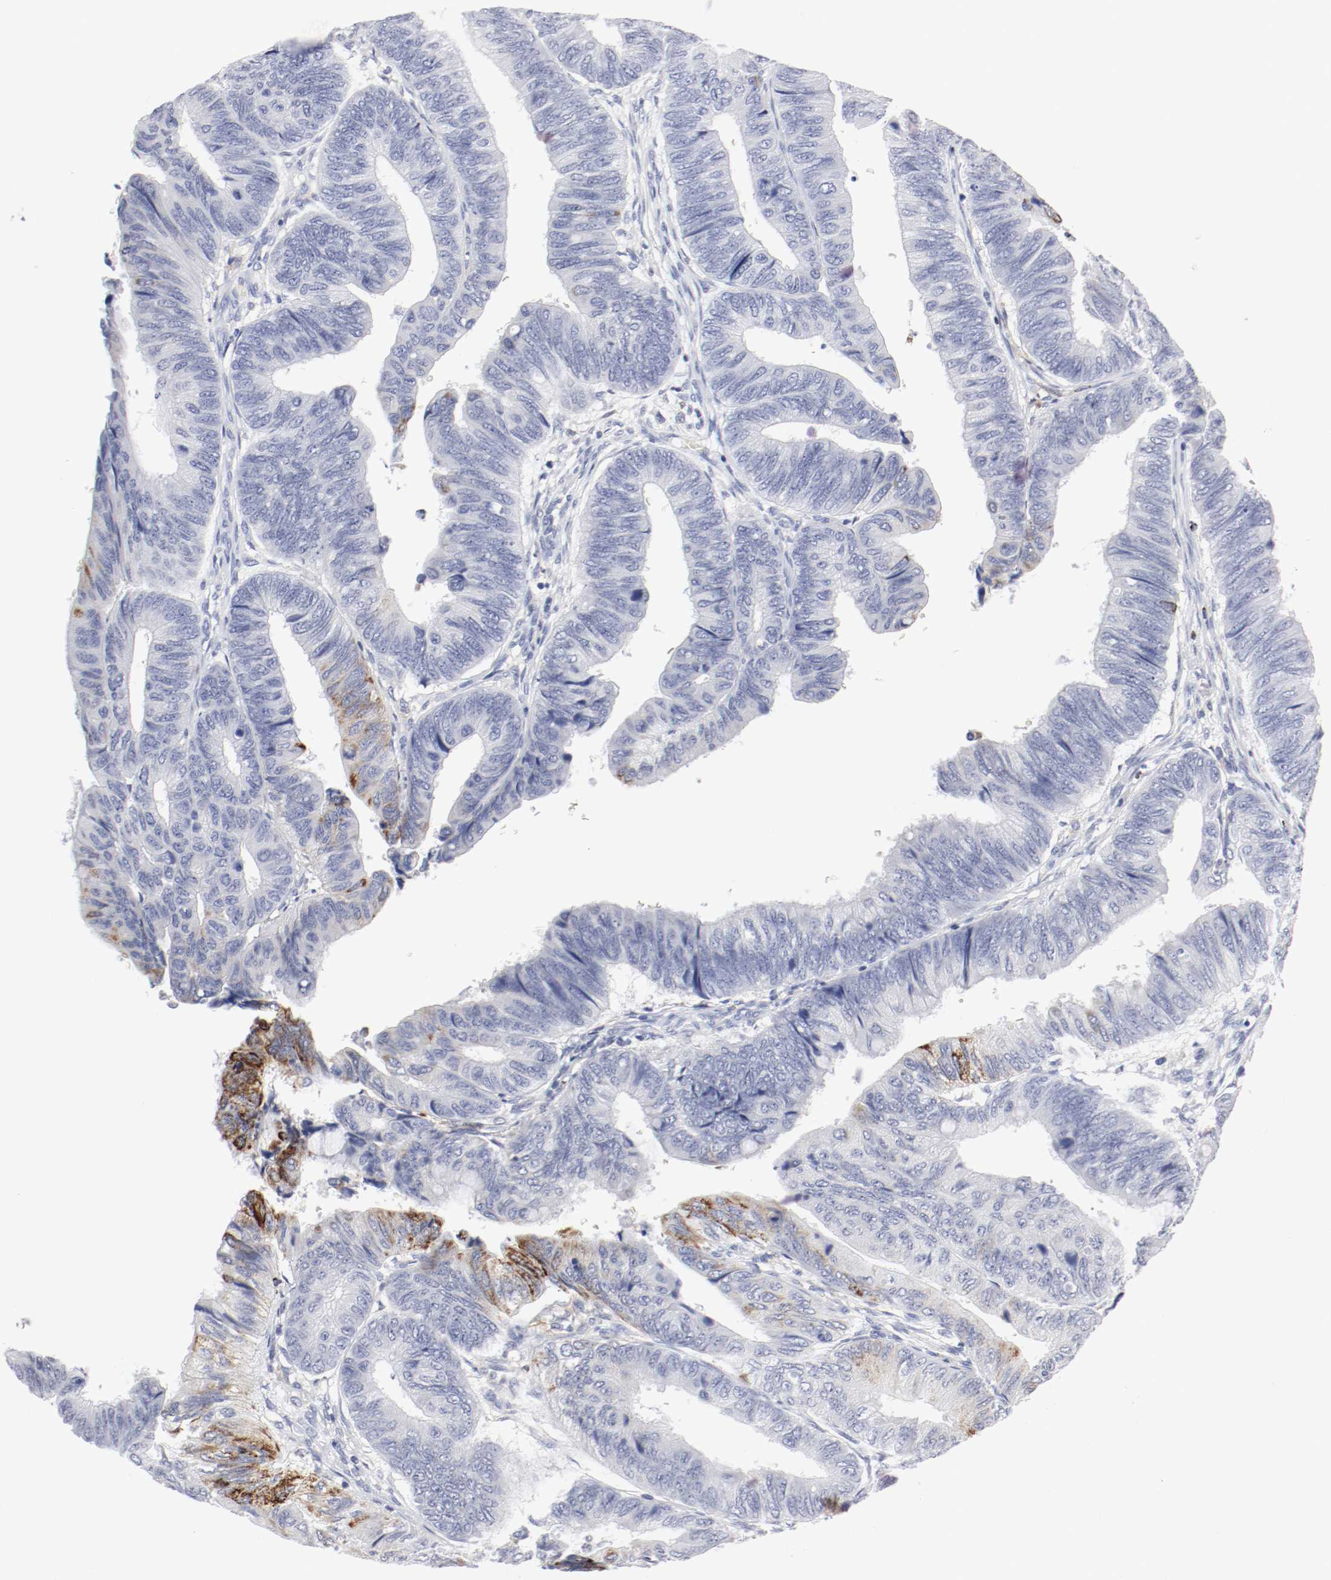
{"staining": {"intensity": "strong", "quantity": "<25%", "location": "cytoplasmic/membranous"}, "tissue": "colorectal cancer", "cell_type": "Tumor cells", "image_type": "cancer", "snomed": [{"axis": "morphology", "description": "Normal tissue, NOS"}, {"axis": "morphology", "description": "Adenocarcinoma, NOS"}, {"axis": "topography", "description": "Rectum"}, {"axis": "topography", "description": "Peripheral nerve tissue"}], "caption": "This micrograph exhibits IHC staining of human colorectal cancer (adenocarcinoma), with medium strong cytoplasmic/membranous staining in approximately <25% of tumor cells.", "gene": "ITGAX", "patient": {"sex": "male", "age": 92}}